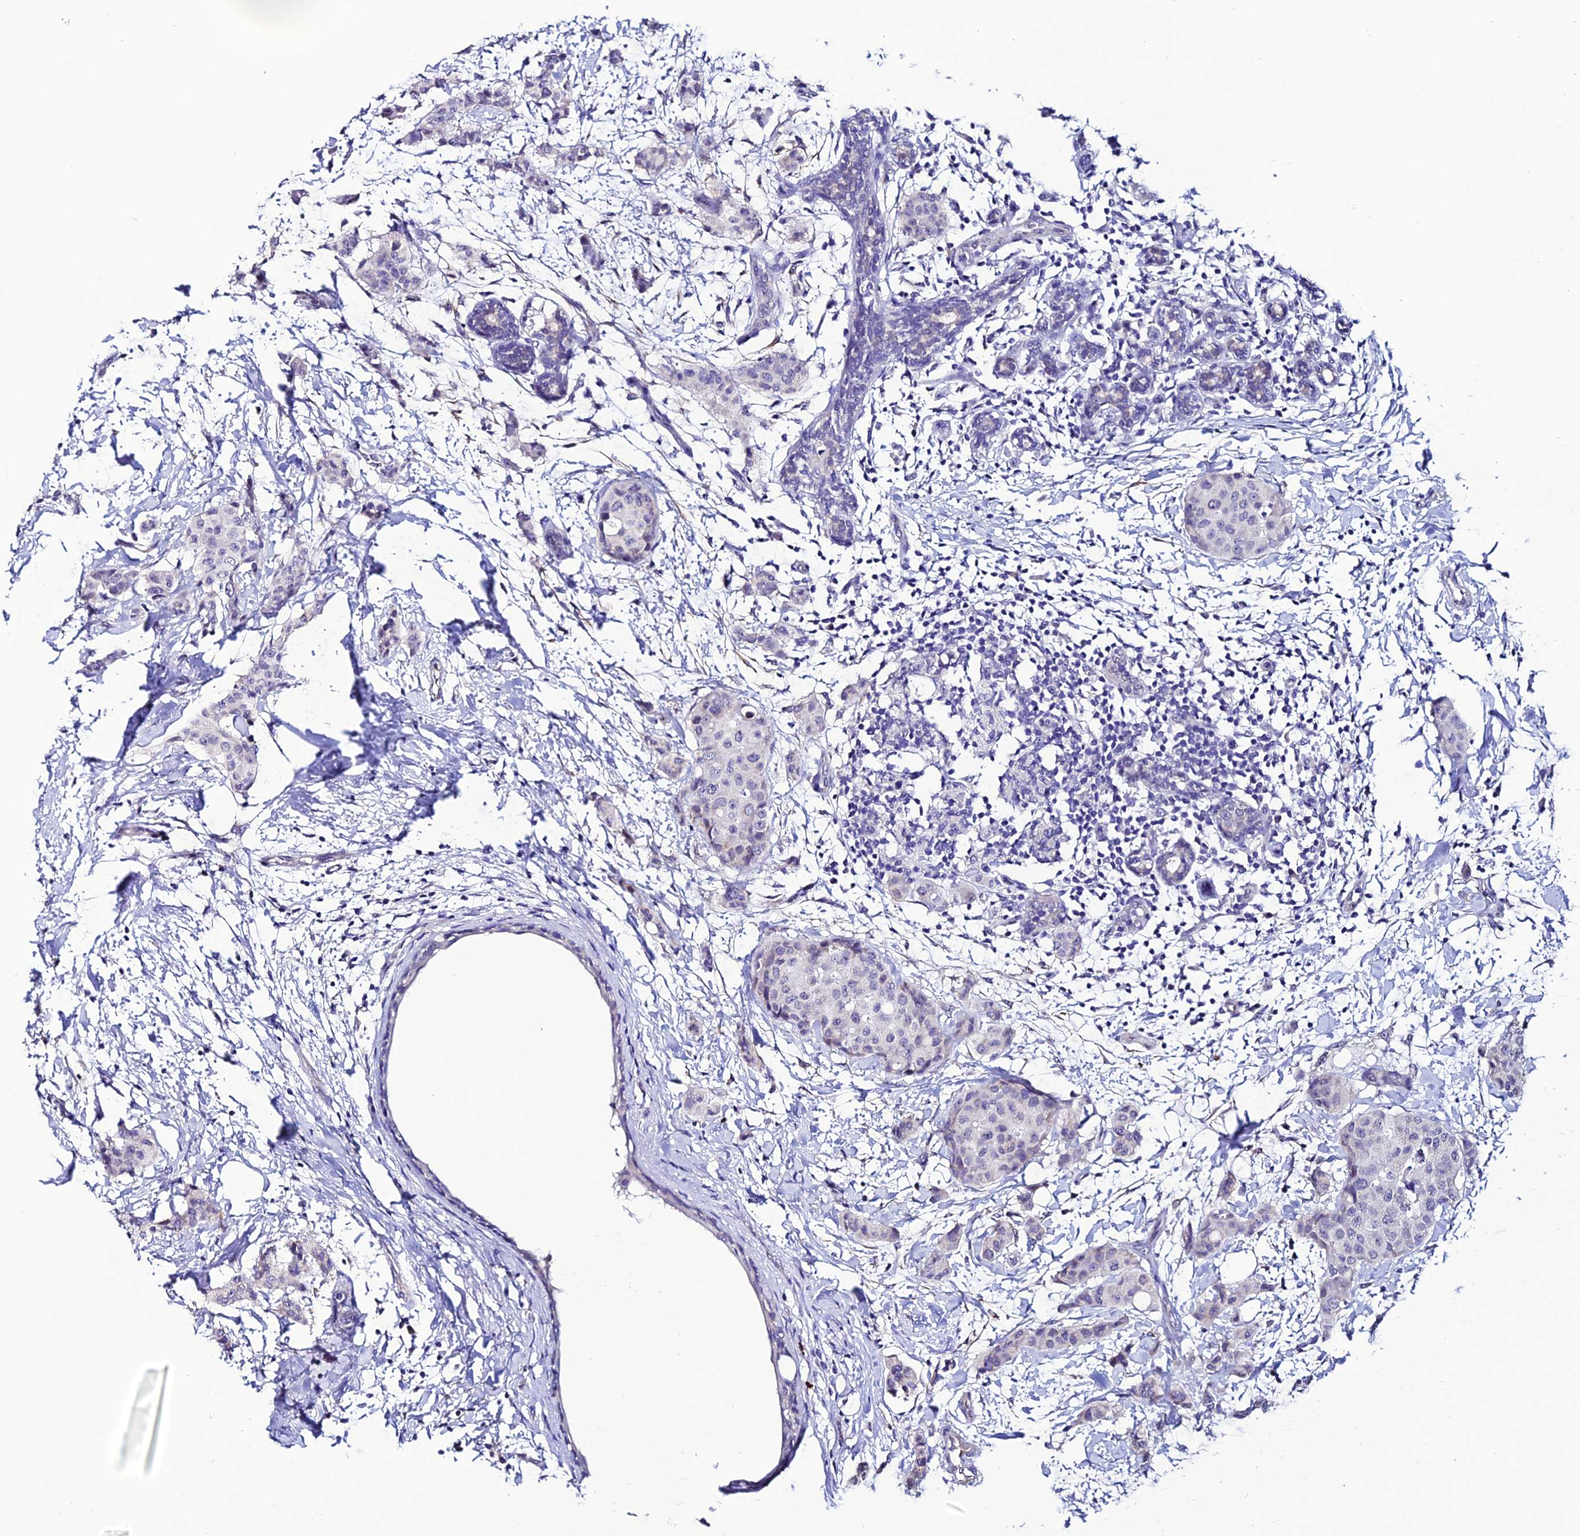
{"staining": {"intensity": "negative", "quantity": "none", "location": "none"}, "tissue": "breast cancer", "cell_type": "Tumor cells", "image_type": "cancer", "snomed": [{"axis": "morphology", "description": "Duct carcinoma"}, {"axis": "topography", "description": "Breast"}], "caption": "Photomicrograph shows no significant protein staining in tumor cells of infiltrating ductal carcinoma (breast).", "gene": "FZD8", "patient": {"sex": "female", "age": 40}}